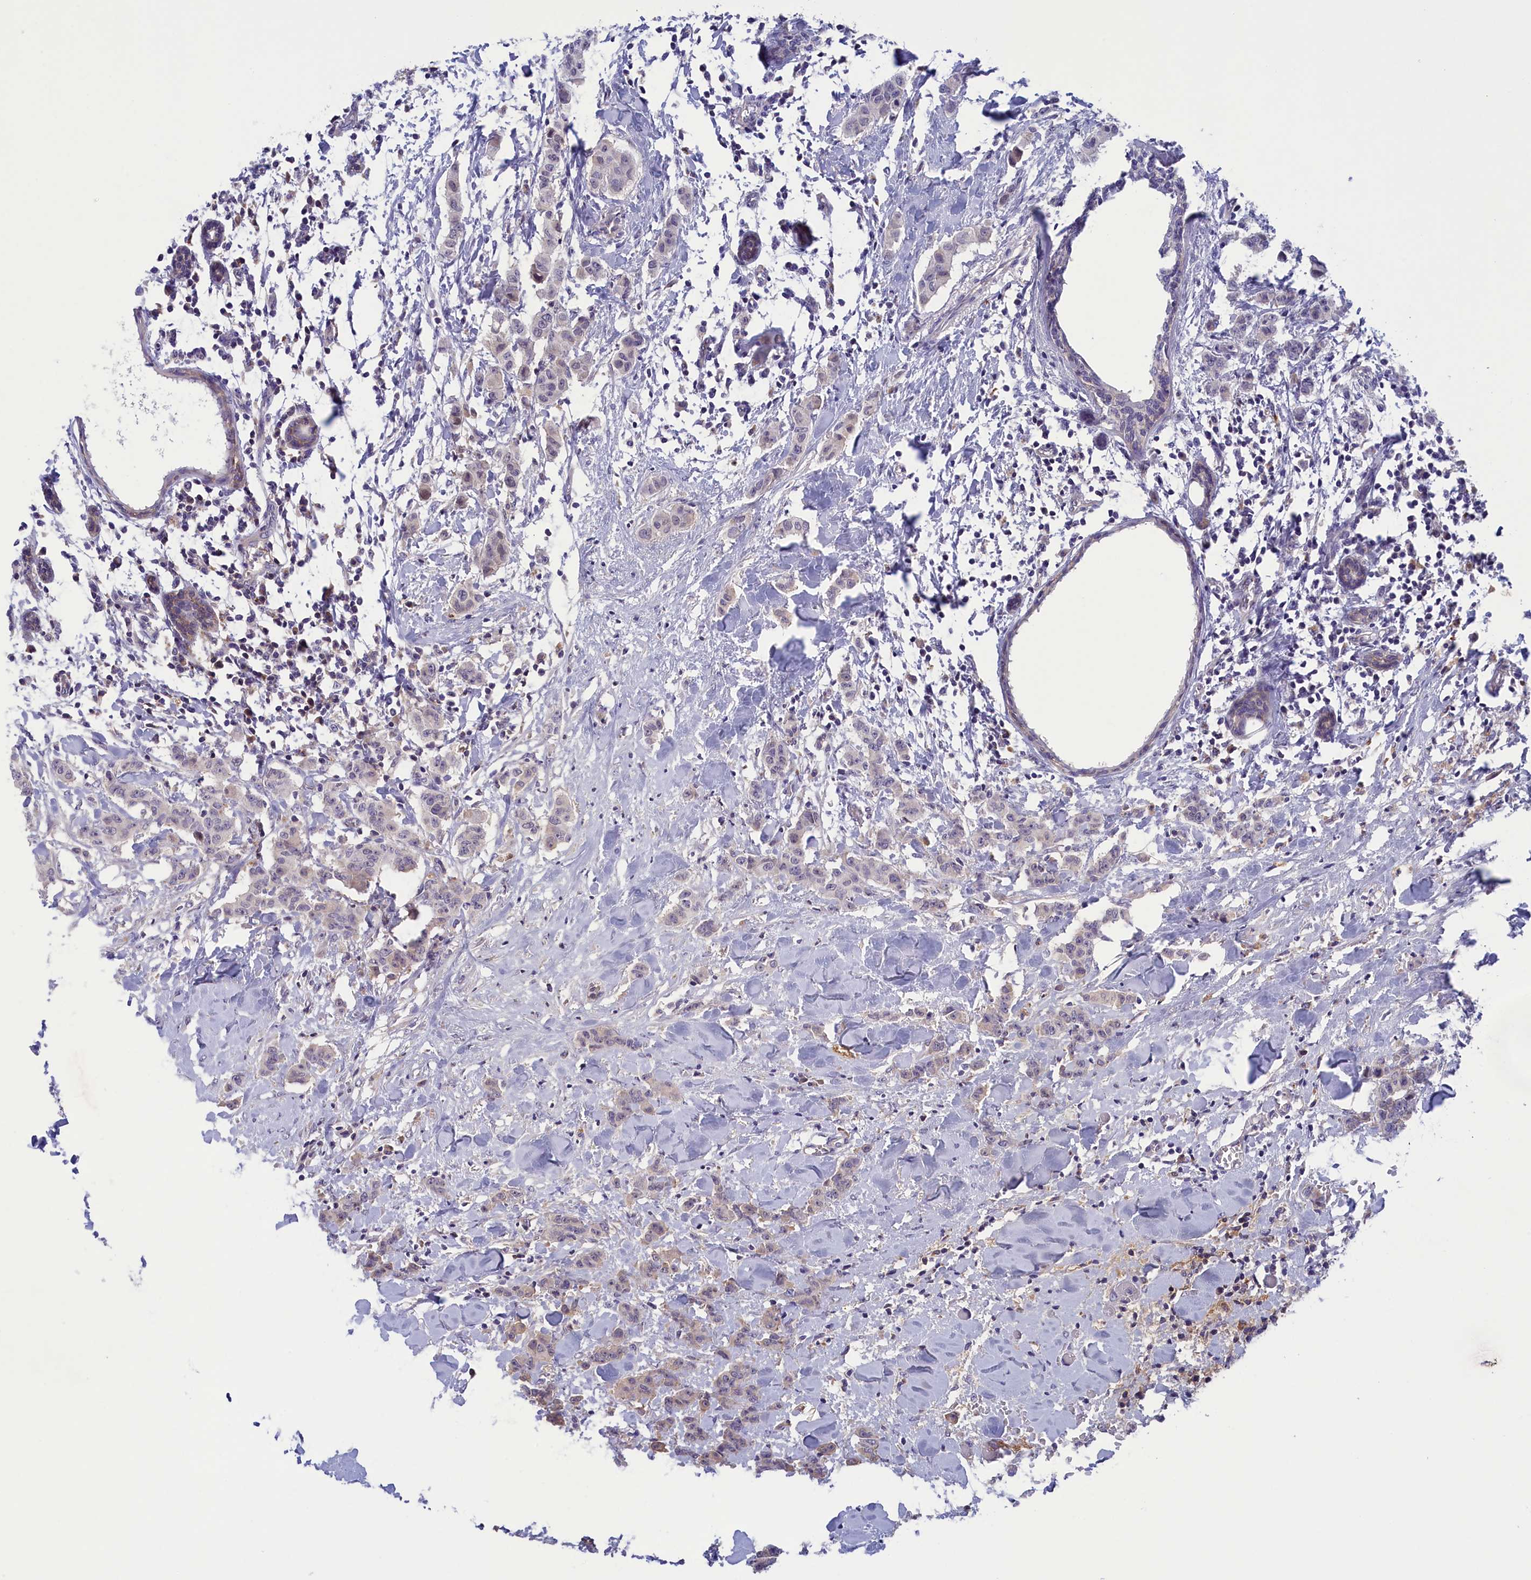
{"staining": {"intensity": "negative", "quantity": "none", "location": "none"}, "tissue": "breast cancer", "cell_type": "Tumor cells", "image_type": "cancer", "snomed": [{"axis": "morphology", "description": "Duct carcinoma"}, {"axis": "topography", "description": "Breast"}], "caption": "Immunohistochemistry of human breast cancer (invasive ductal carcinoma) demonstrates no positivity in tumor cells.", "gene": "STYX", "patient": {"sex": "female", "age": 40}}